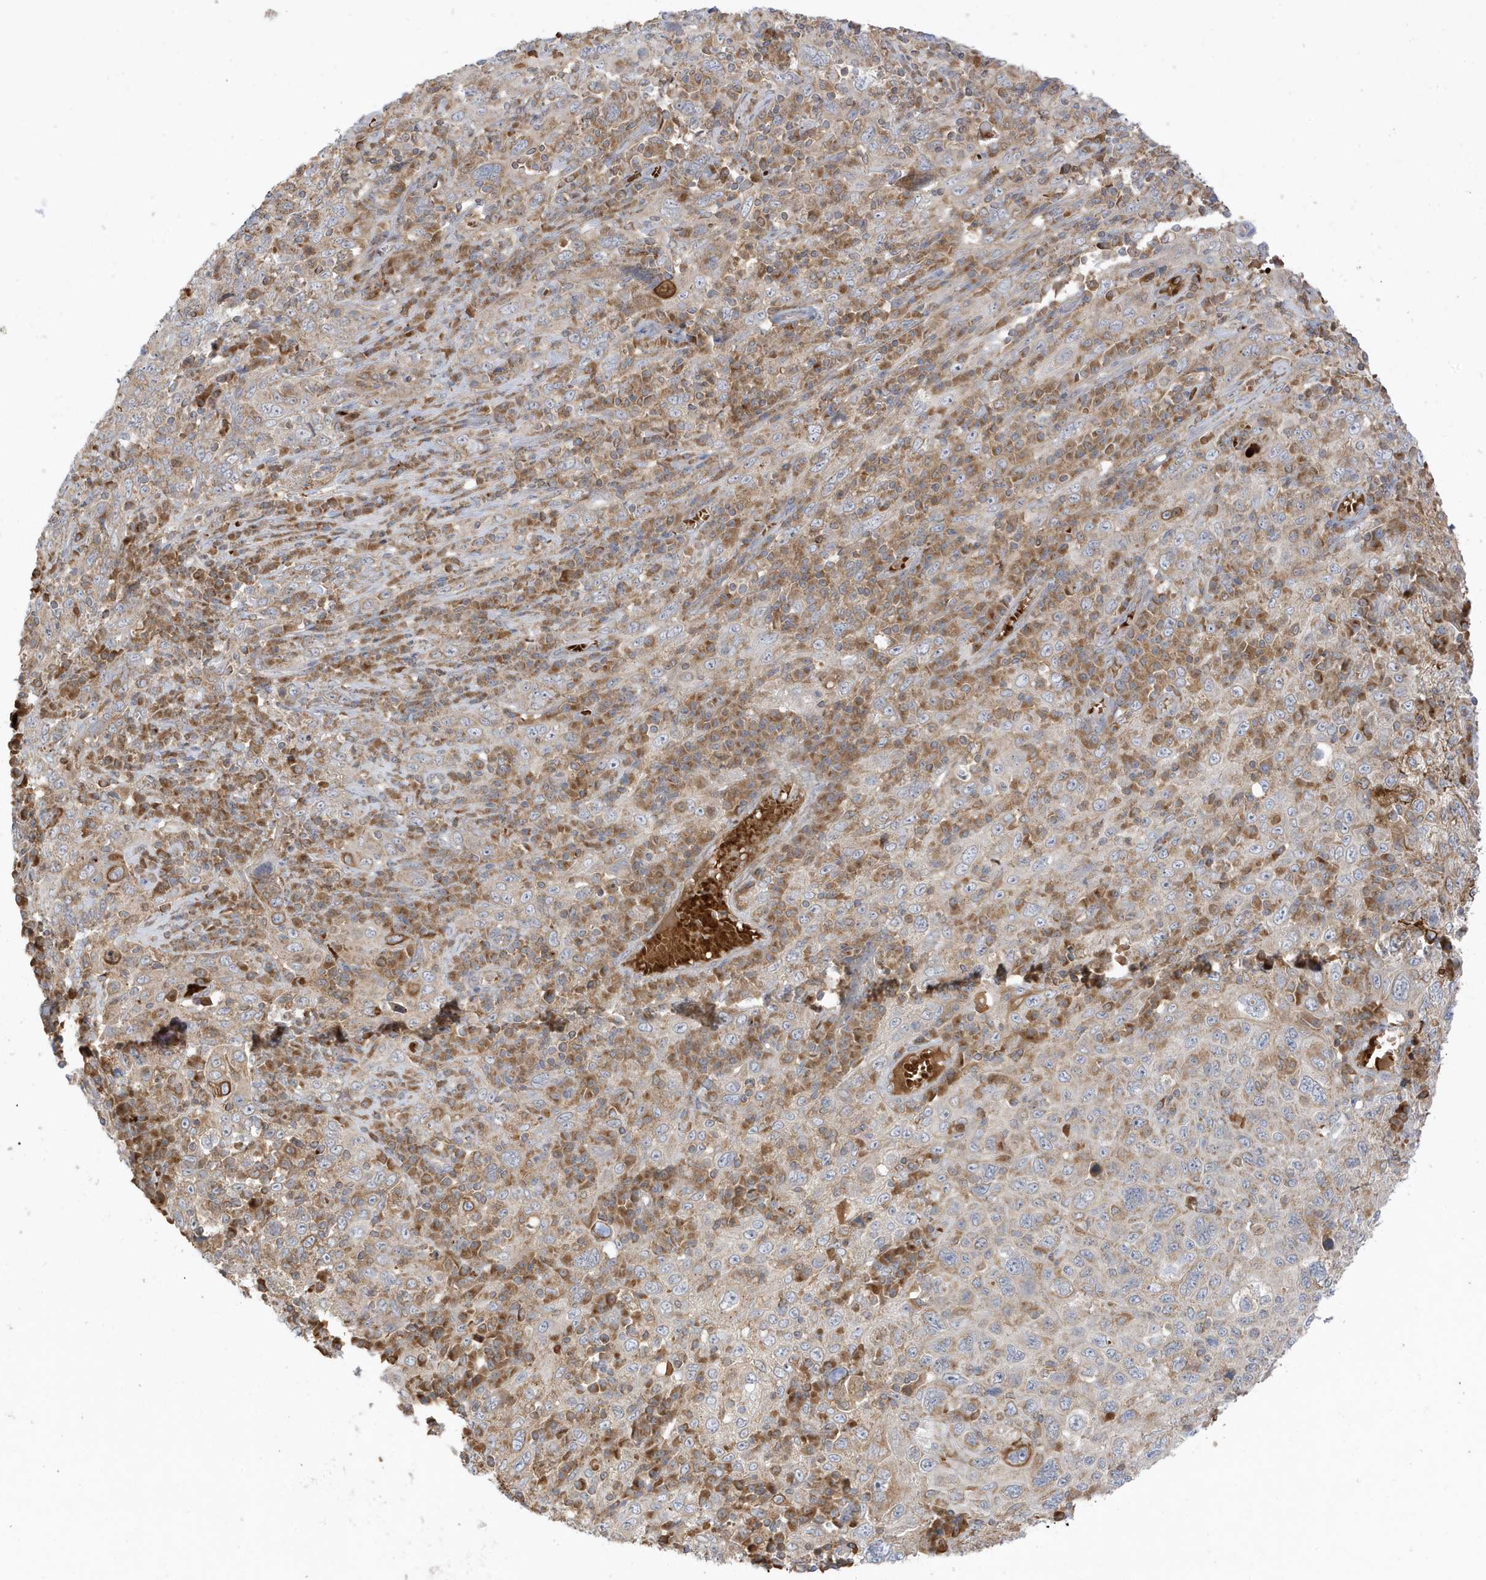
{"staining": {"intensity": "moderate", "quantity": "<25%", "location": "cytoplasmic/membranous"}, "tissue": "cervical cancer", "cell_type": "Tumor cells", "image_type": "cancer", "snomed": [{"axis": "morphology", "description": "Squamous cell carcinoma, NOS"}, {"axis": "topography", "description": "Cervix"}], "caption": "Immunohistochemistry image of neoplastic tissue: human cervical cancer stained using IHC demonstrates low levels of moderate protein expression localized specifically in the cytoplasmic/membranous of tumor cells, appearing as a cytoplasmic/membranous brown color.", "gene": "NPPC", "patient": {"sex": "female", "age": 46}}